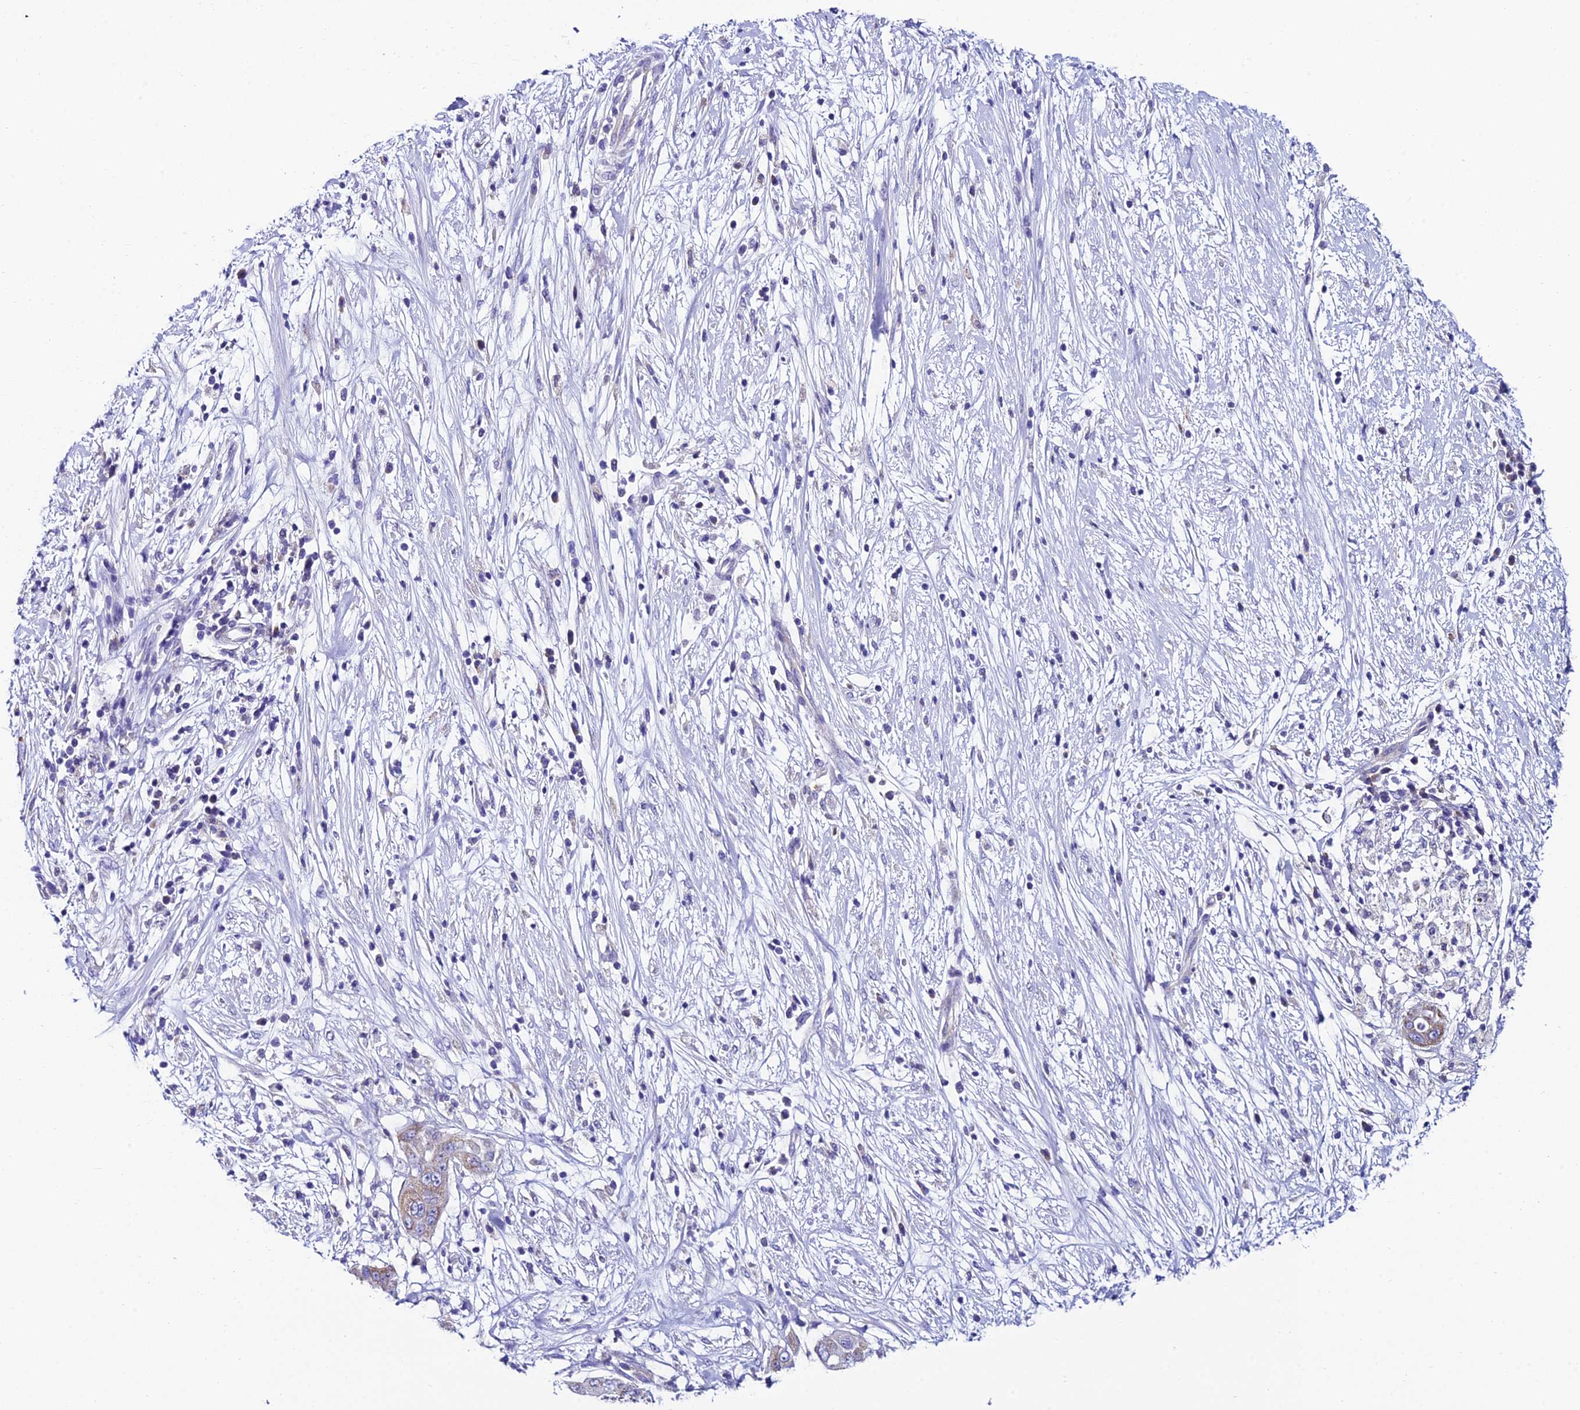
{"staining": {"intensity": "weak", "quantity": "25%-75%", "location": "cytoplasmic/membranous"}, "tissue": "pancreatic cancer", "cell_type": "Tumor cells", "image_type": "cancer", "snomed": [{"axis": "morphology", "description": "Adenocarcinoma, NOS"}, {"axis": "topography", "description": "Pancreas"}], "caption": "Human pancreatic cancer stained with a brown dye displays weak cytoplasmic/membranous positive expression in approximately 25%-75% of tumor cells.", "gene": "REEP4", "patient": {"sex": "male", "age": 68}}